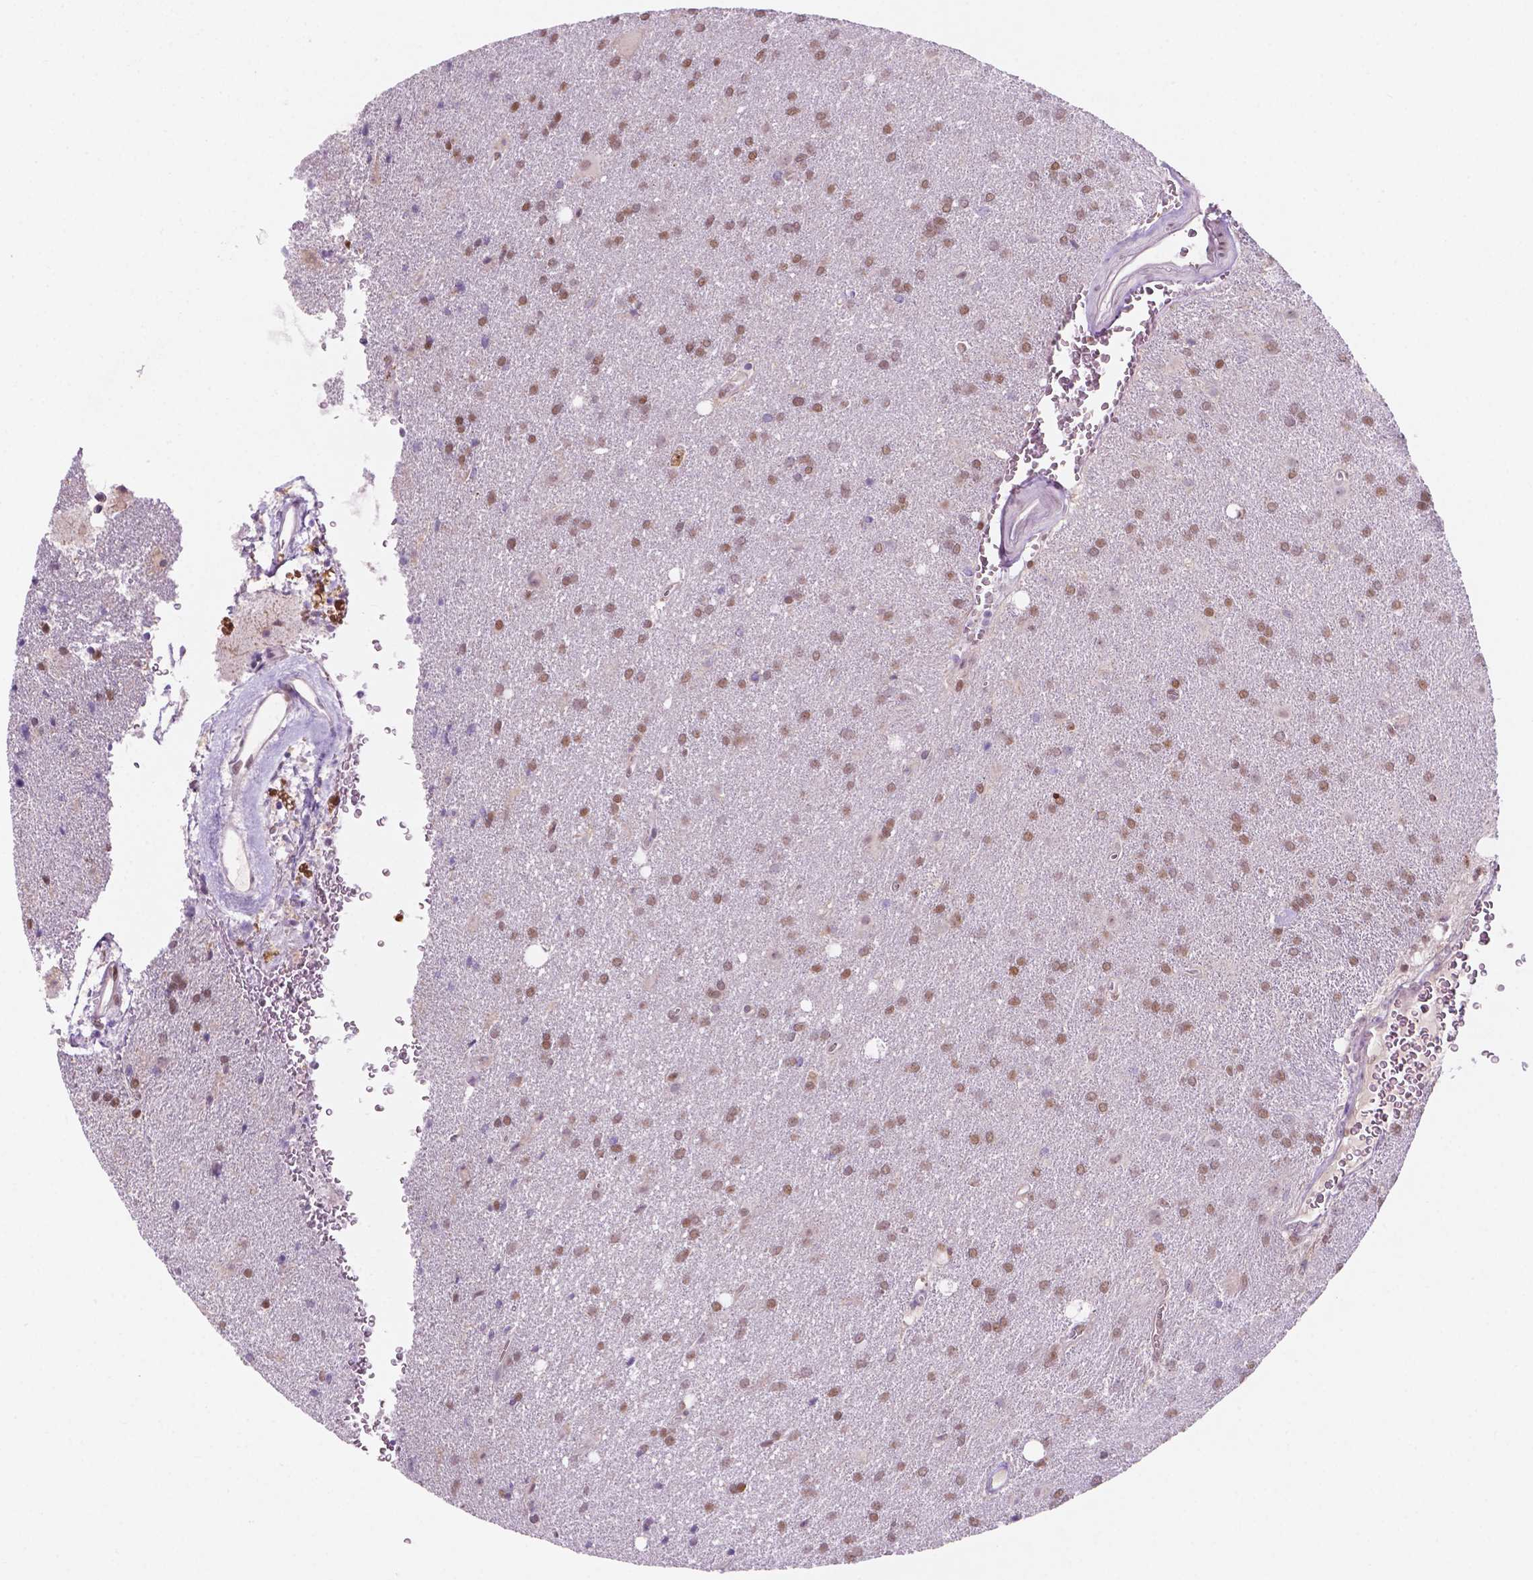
{"staining": {"intensity": "weak", "quantity": ">75%", "location": "cytoplasmic/membranous"}, "tissue": "glioma", "cell_type": "Tumor cells", "image_type": "cancer", "snomed": [{"axis": "morphology", "description": "Glioma, malignant, Low grade"}, {"axis": "topography", "description": "Brain"}], "caption": "This image exhibits IHC staining of low-grade glioma (malignant), with low weak cytoplasmic/membranous staining in about >75% of tumor cells.", "gene": "FAM50B", "patient": {"sex": "male", "age": 58}}